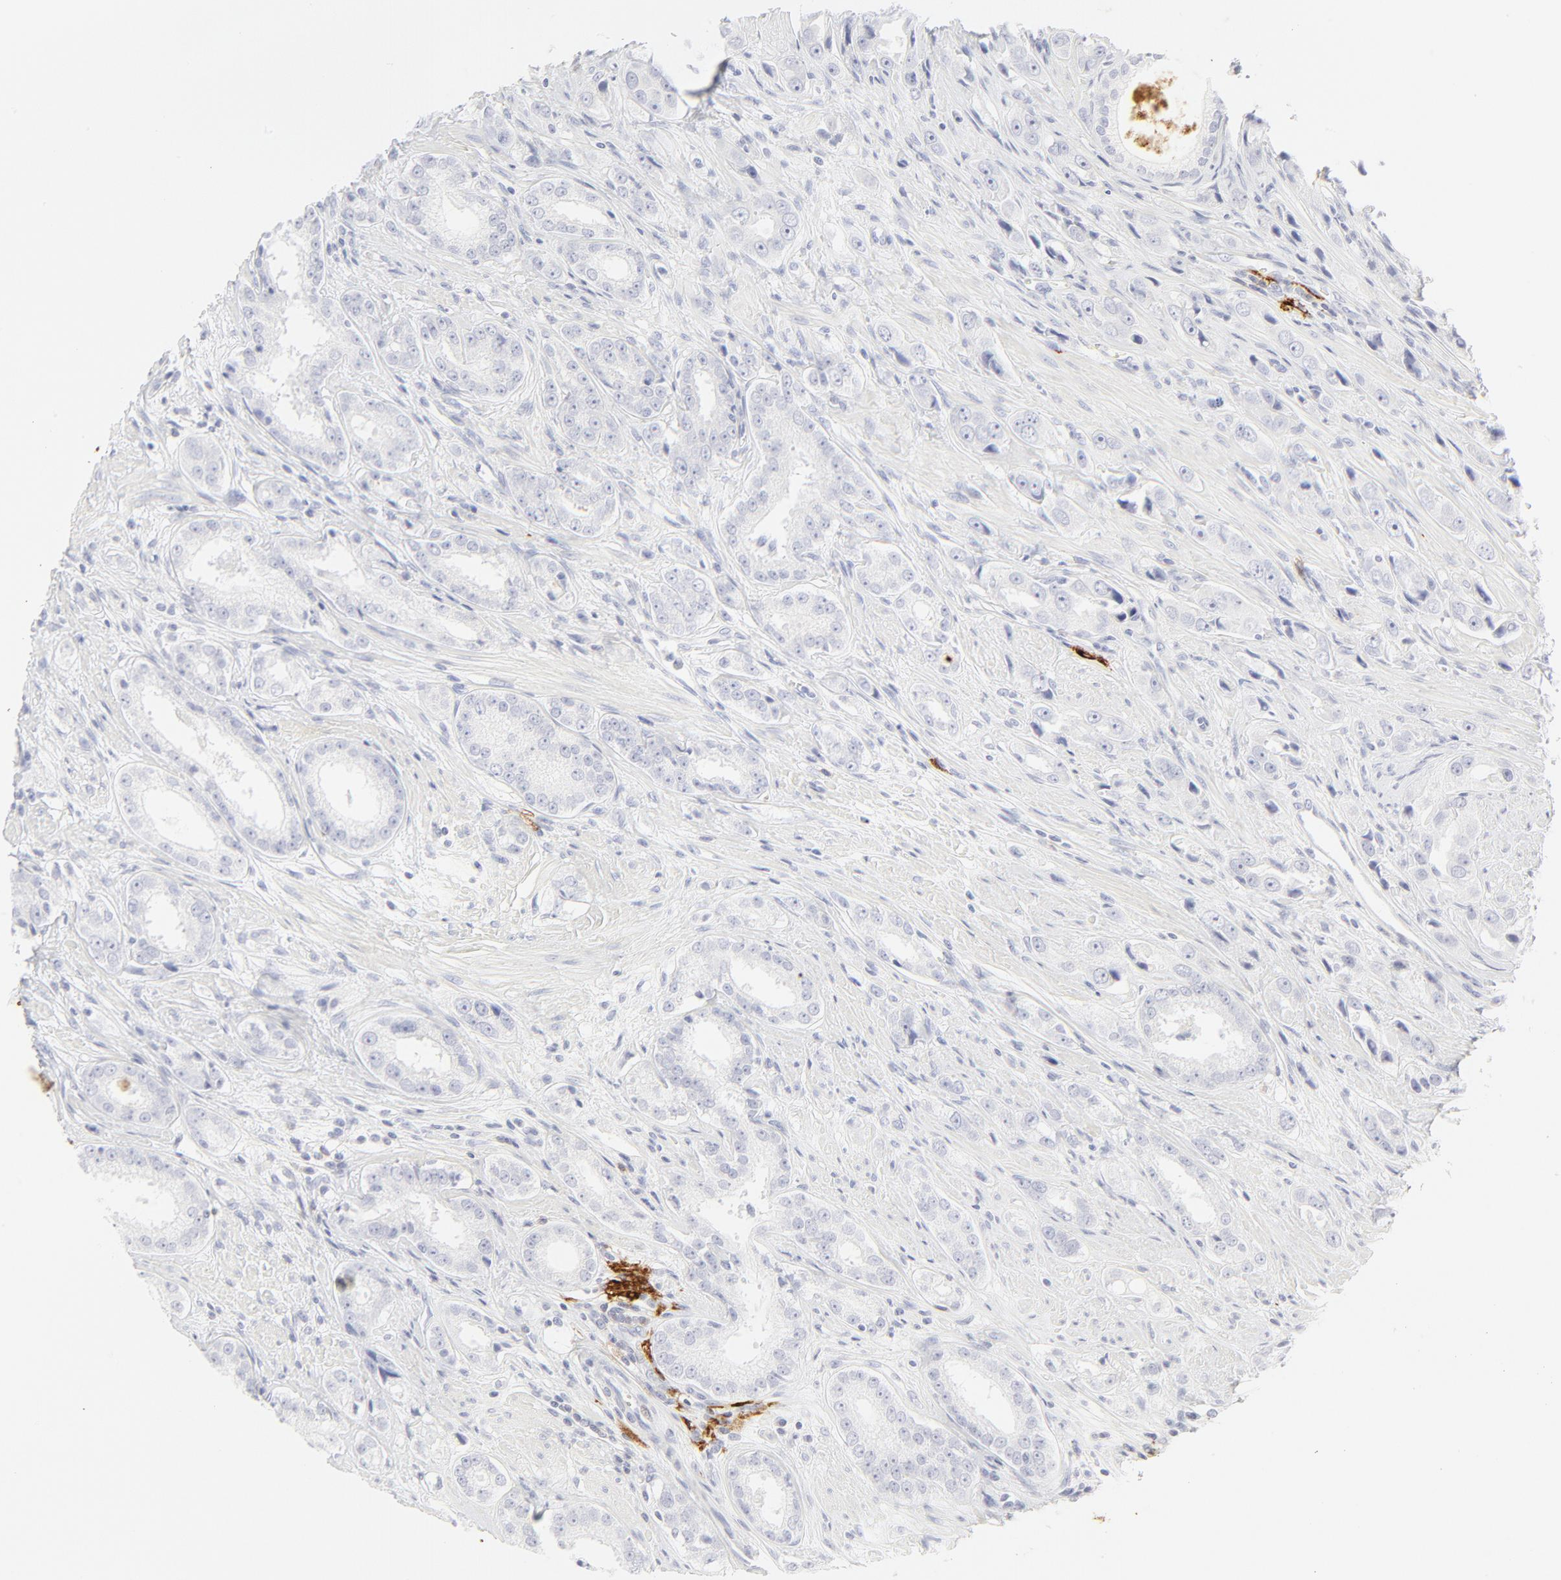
{"staining": {"intensity": "negative", "quantity": "none", "location": "none"}, "tissue": "prostate cancer", "cell_type": "Tumor cells", "image_type": "cancer", "snomed": [{"axis": "morphology", "description": "Adenocarcinoma, Medium grade"}, {"axis": "topography", "description": "Prostate"}], "caption": "Photomicrograph shows no protein positivity in tumor cells of prostate cancer (adenocarcinoma (medium-grade)) tissue.", "gene": "CCR7", "patient": {"sex": "male", "age": 53}}